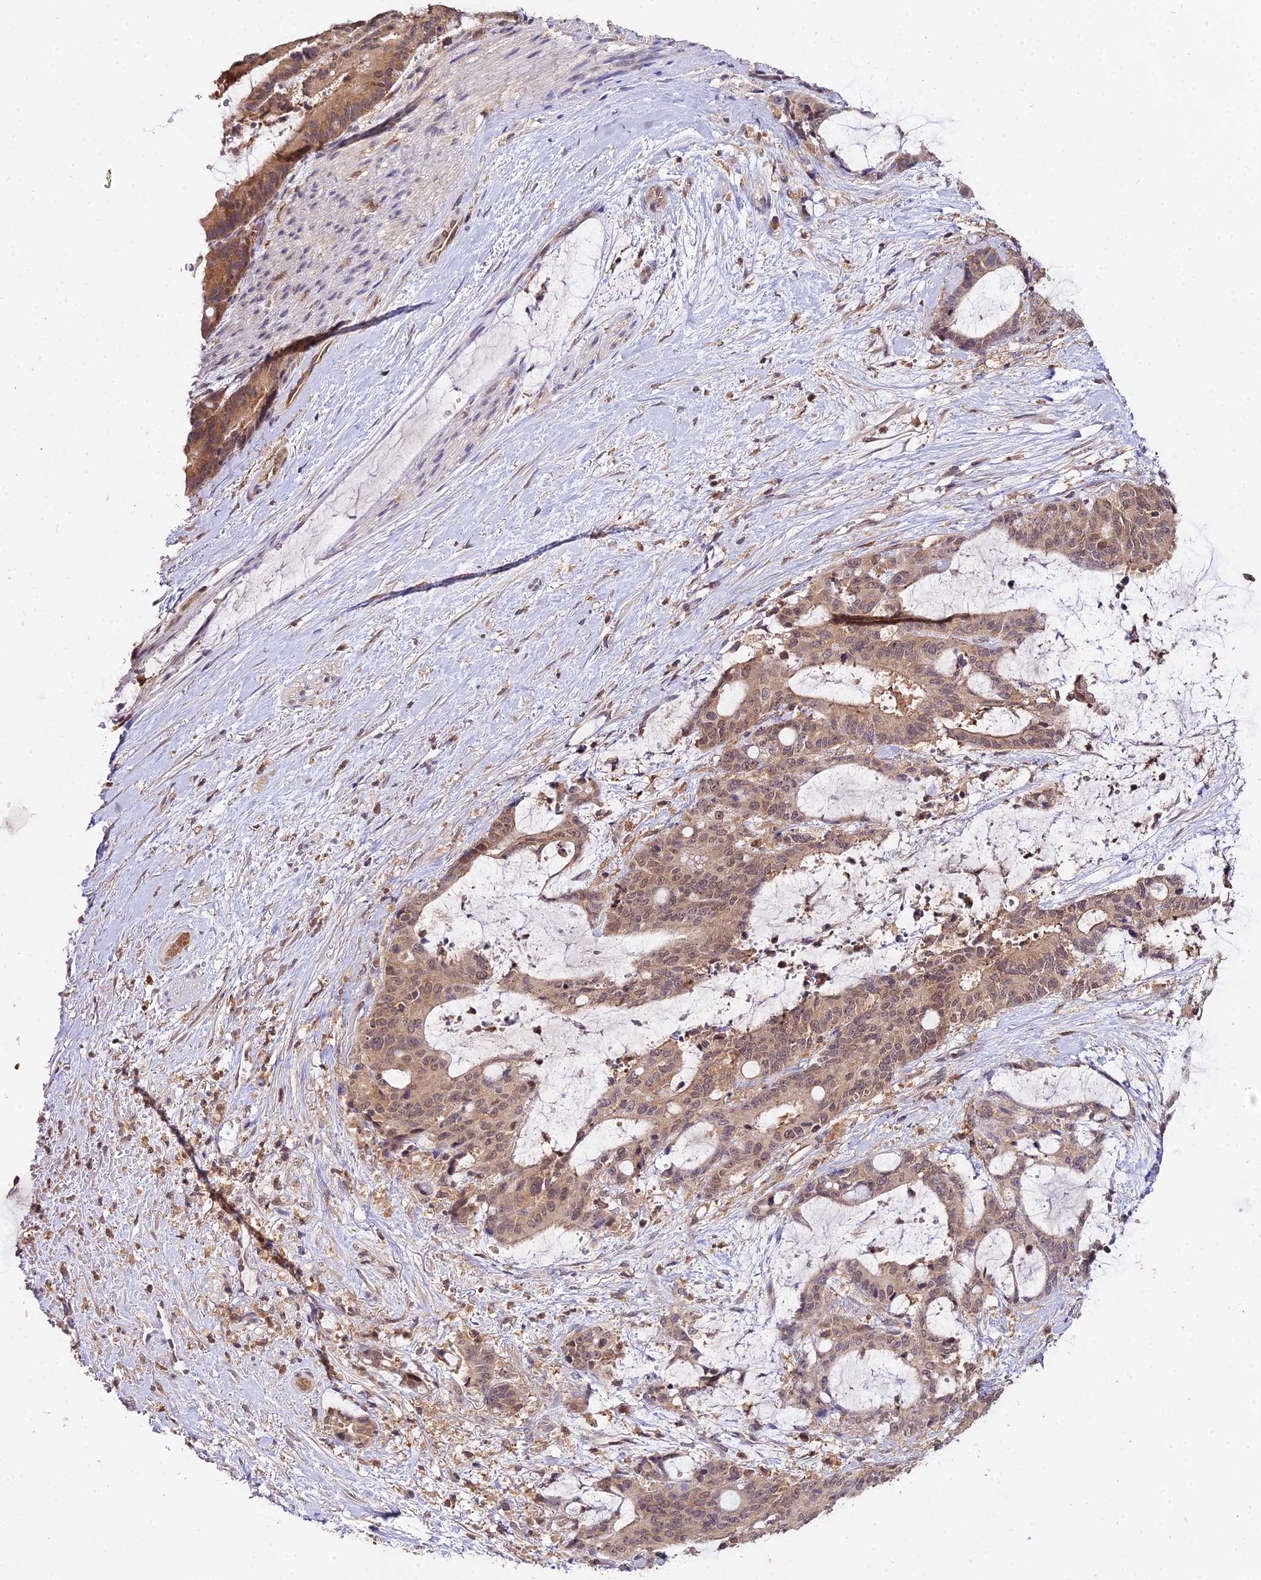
{"staining": {"intensity": "moderate", "quantity": ">75%", "location": "cytoplasmic/membranous,nuclear"}, "tissue": "liver cancer", "cell_type": "Tumor cells", "image_type": "cancer", "snomed": [{"axis": "morphology", "description": "Normal tissue, NOS"}, {"axis": "morphology", "description": "Cholangiocarcinoma"}, {"axis": "topography", "description": "Liver"}, {"axis": "topography", "description": "Peripheral nerve tissue"}], "caption": "Liver cancer (cholangiocarcinoma) stained with DAB (3,3'-diaminobenzidine) immunohistochemistry (IHC) displays medium levels of moderate cytoplasmic/membranous and nuclear expression in about >75% of tumor cells. (Brightfield microscopy of DAB IHC at high magnification).", "gene": "TPRX1", "patient": {"sex": "female", "age": 73}}